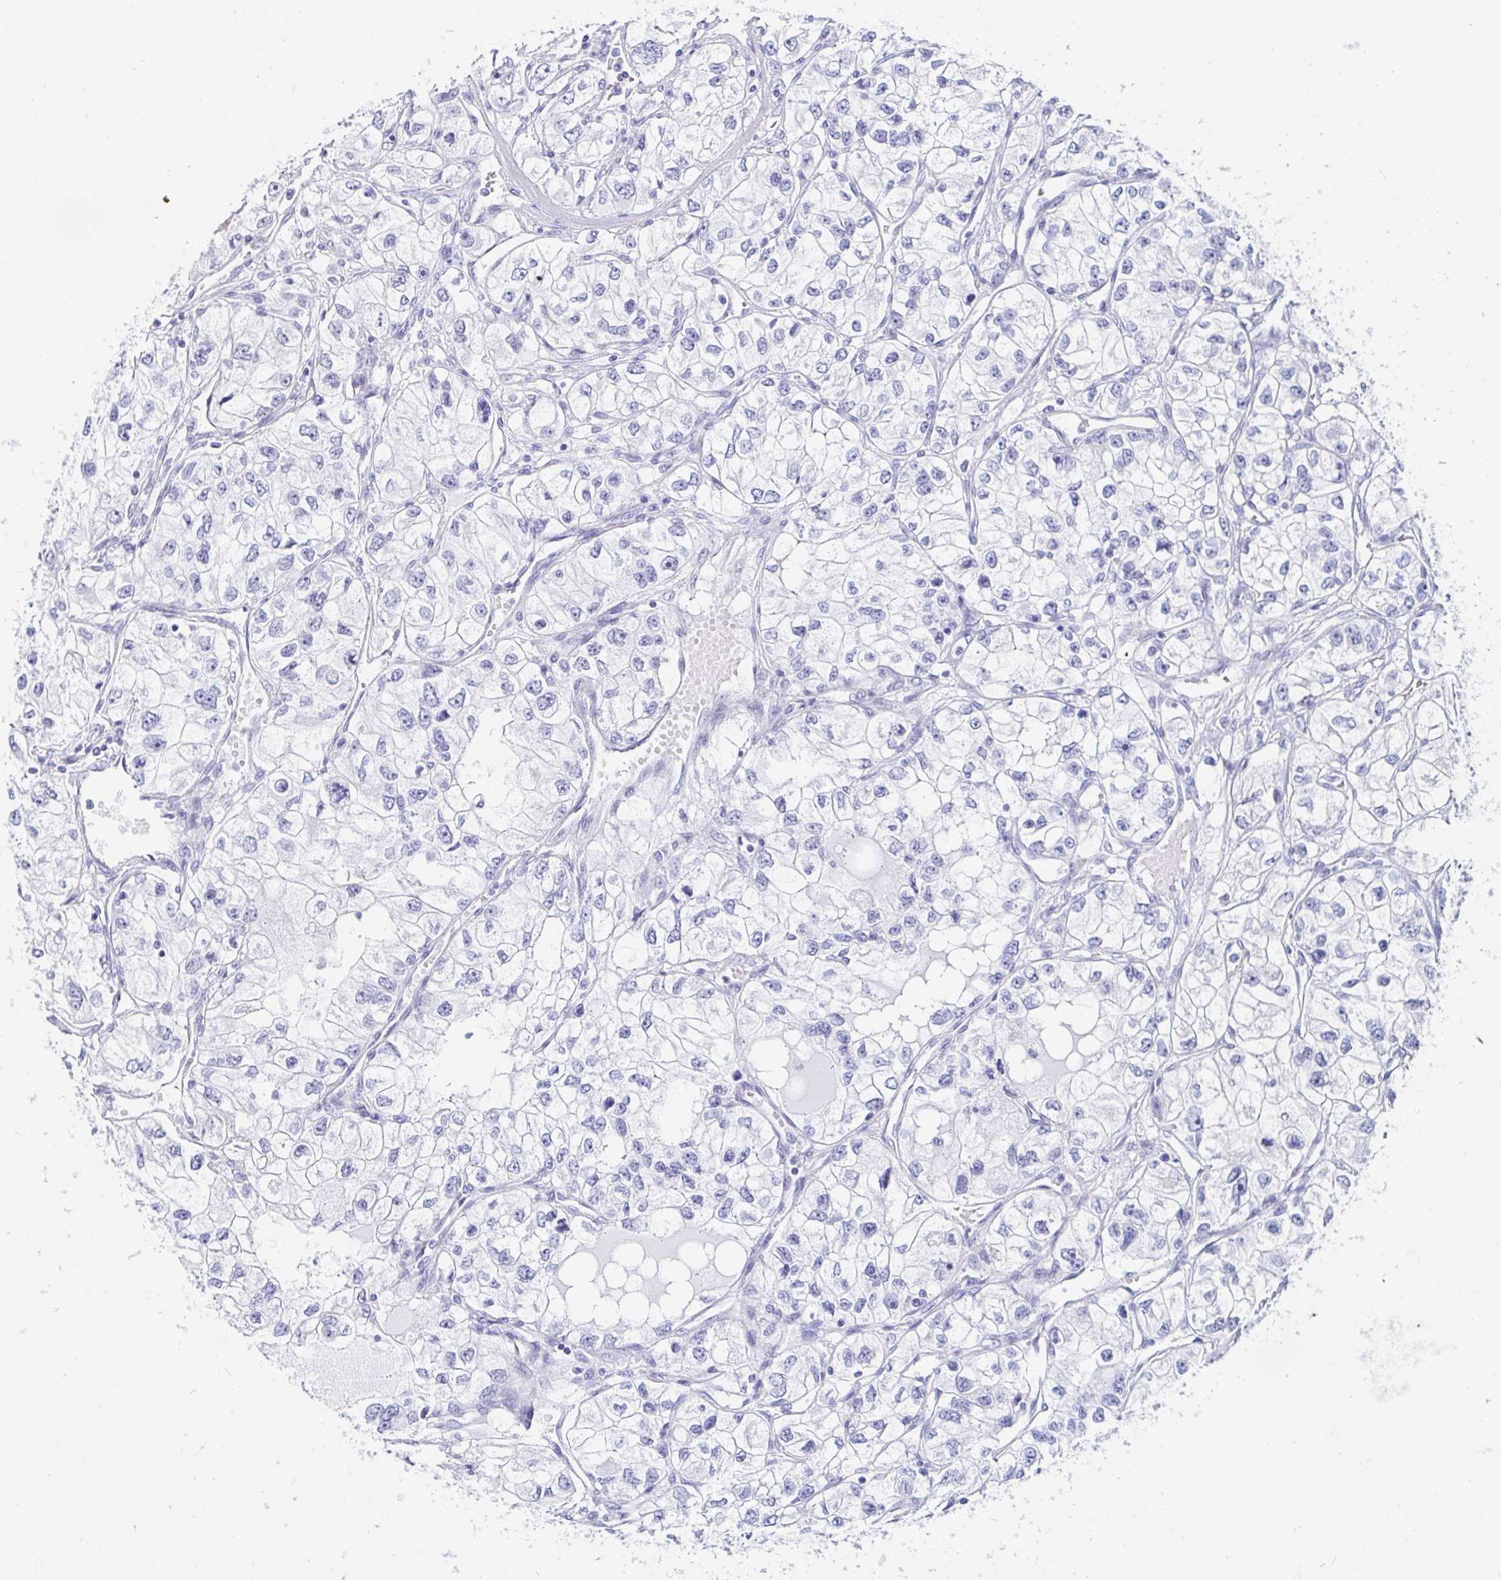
{"staining": {"intensity": "negative", "quantity": "none", "location": "none"}, "tissue": "renal cancer", "cell_type": "Tumor cells", "image_type": "cancer", "snomed": [{"axis": "morphology", "description": "Adenocarcinoma, NOS"}, {"axis": "topography", "description": "Kidney"}], "caption": "IHC histopathology image of neoplastic tissue: human renal adenocarcinoma stained with DAB demonstrates no significant protein expression in tumor cells.", "gene": "C4orf17", "patient": {"sex": "female", "age": 59}}